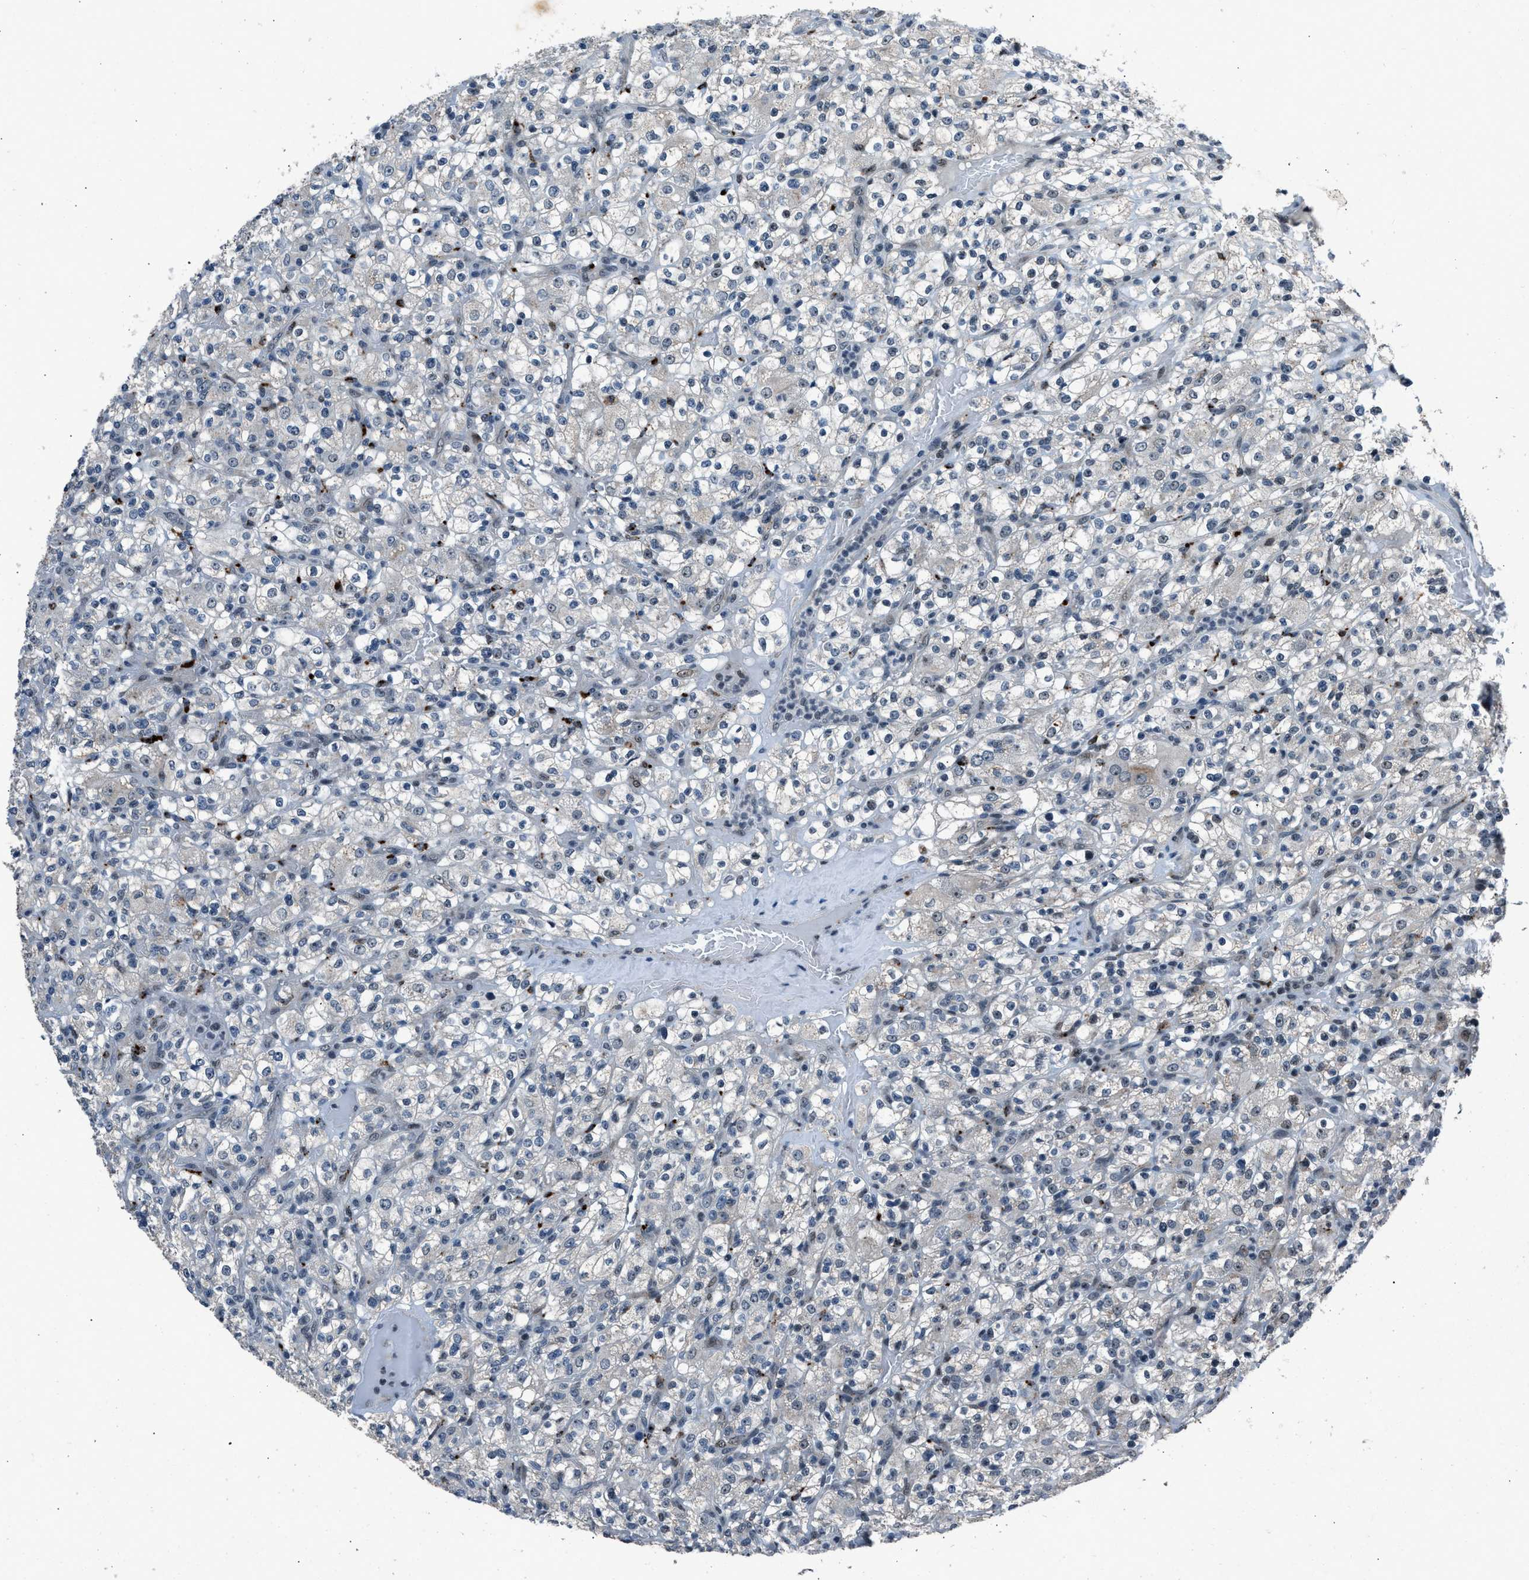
{"staining": {"intensity": "negative", "quantity": "none", "location": "none"}, "tissue": "renal cancer", "cell_type": "Tumor cells", "image_type": "cancer", "snomed": [{"axis": "morphology", "description": "Normal tissue, NOS"}, {"axis": "morphology", "description": "Adenocarcinoma, NOS"}, {"axis": "topography", "description": "Kidney"}], "caption": "Tumor cells show no significant protein staining in renal adenocarcinoma.", "gene": "ADCY1", "patient": {"sex": "female", "age": 72}}